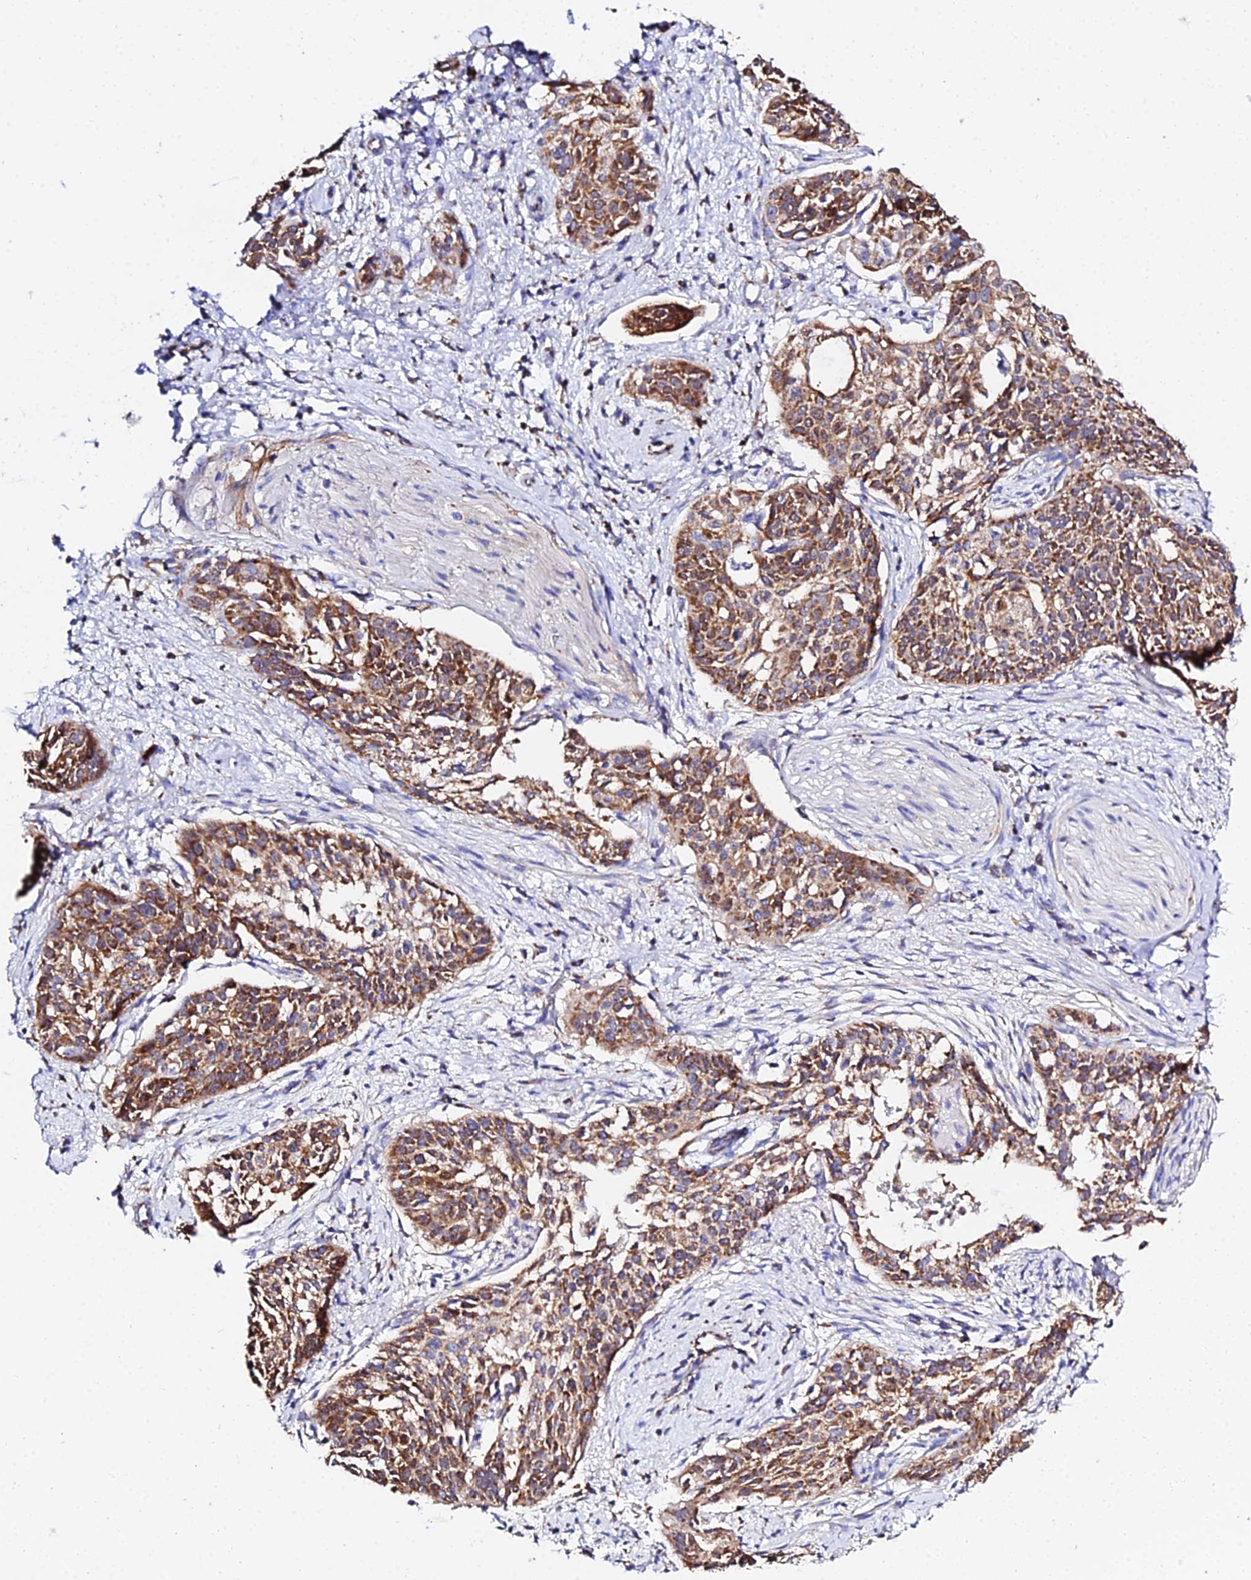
{"staining": {"intensity": "strong", "quantity": ">75%", "location": "cytoplasmic/membranous"}, "tissue": "cervical cancer", "cell_type": "Tumor cells", "image_type": "cancer", "snomed": [{"axis": "morphology", "description": "Squamous cell carcinoma, NOS"}, {"axis": "topography", "description": "Cervix"}], "caption": "A brown stain shows strong cytoplasmic/membranous expression of a protein in squamous cell carcinoma (cervical) tumor cells. (IHC, brightfield microscopy, high magnification).", "gene": "ZNF573", "patient": {"sex": "female", "age": 44}}